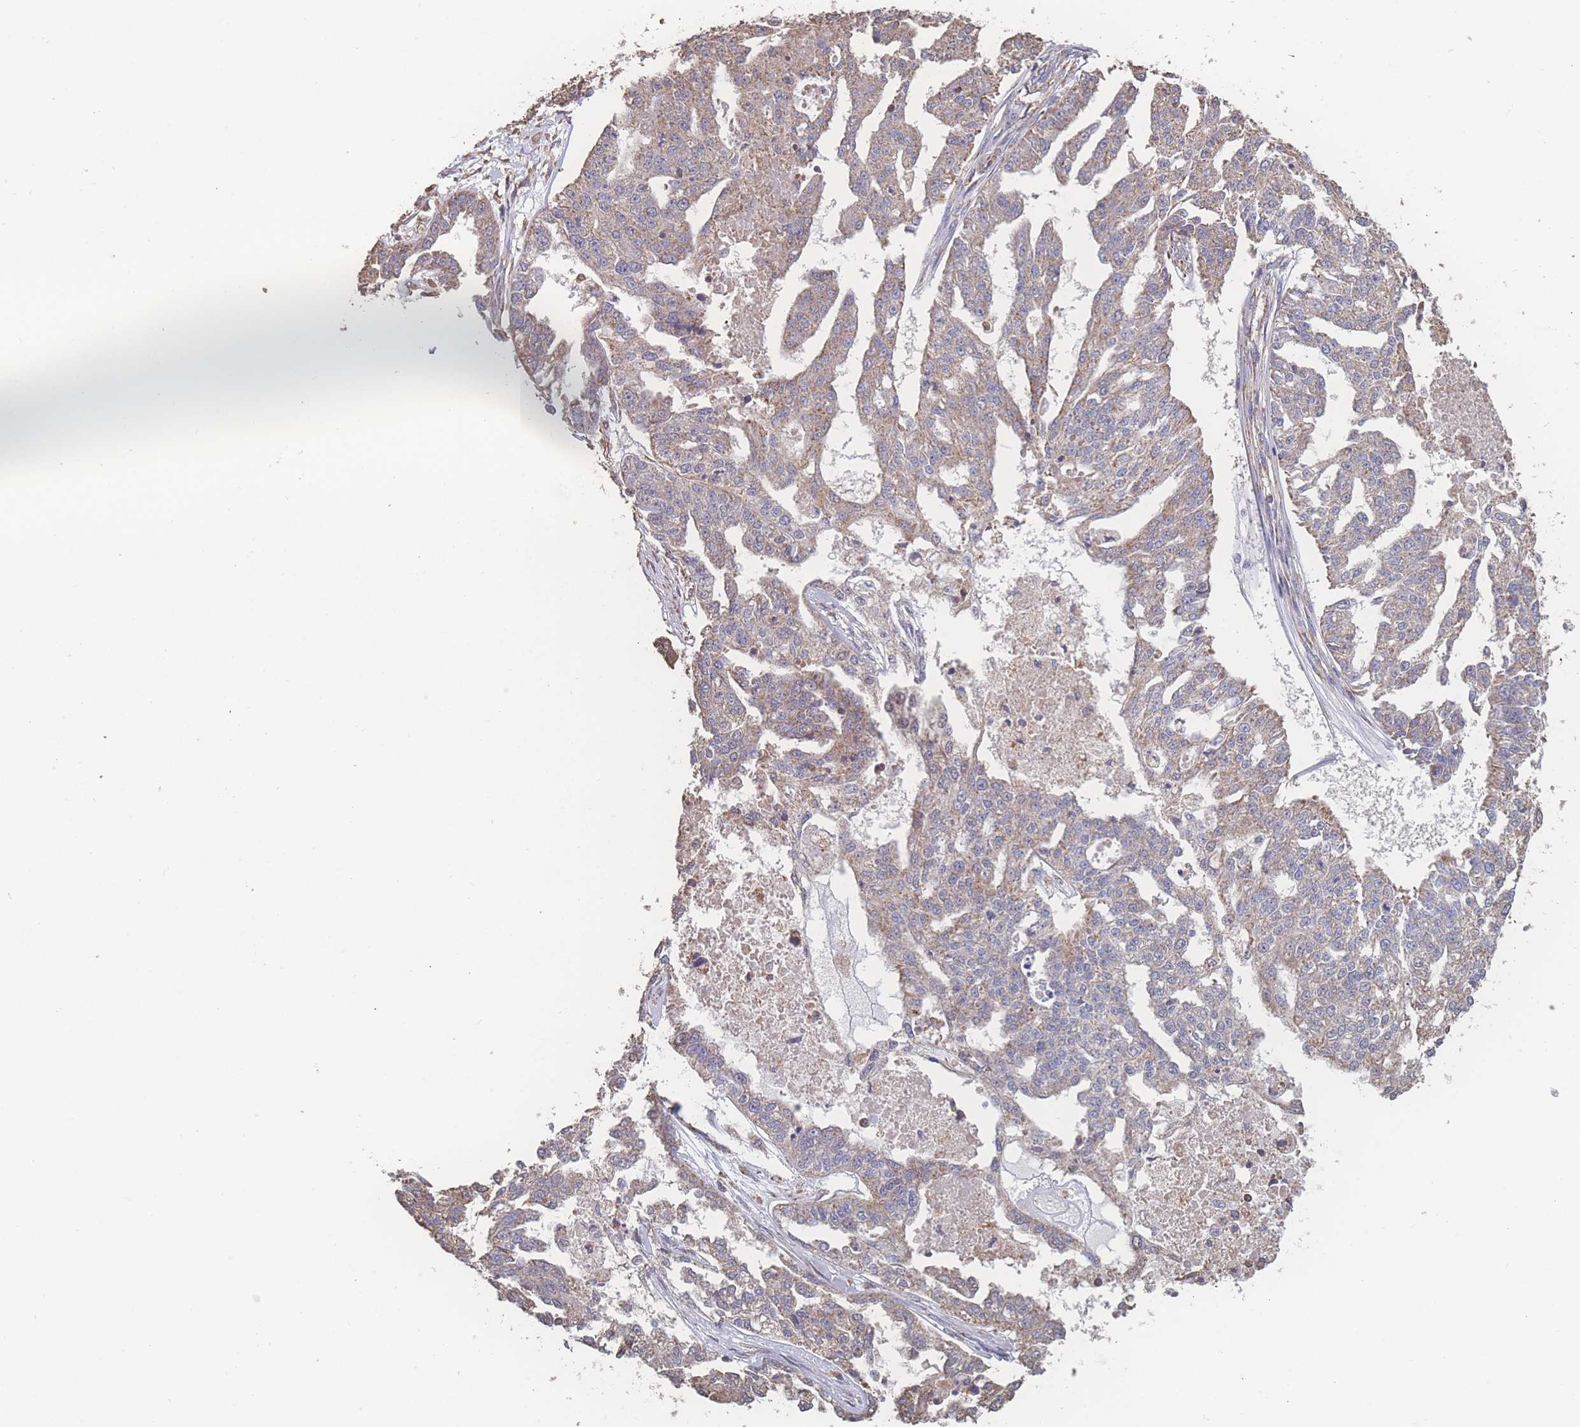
{"staining": {"intensity": "weak", "quantity": "25%-75%", "location": "cytoplasmic/membranous"}, "tissue": "ovarian cancer", "cell_type": "Tumor cells", "image_type": "cancer", "snomed": [{"axis": "morphology", "description": "Cystadenocarcinoma, serous, NOS"}, {"axis": "topography", "description": "Ovary"}], "caption": "There is low levels of weak cytoplasmic/membranous staining in tumor cells of serous cystadenocarcinoma (ovarian), as demonstrated by immunohistochemical staining (brown color).", "gene": "SGSM3", "patient": {"sex": "female", "age": 58}}